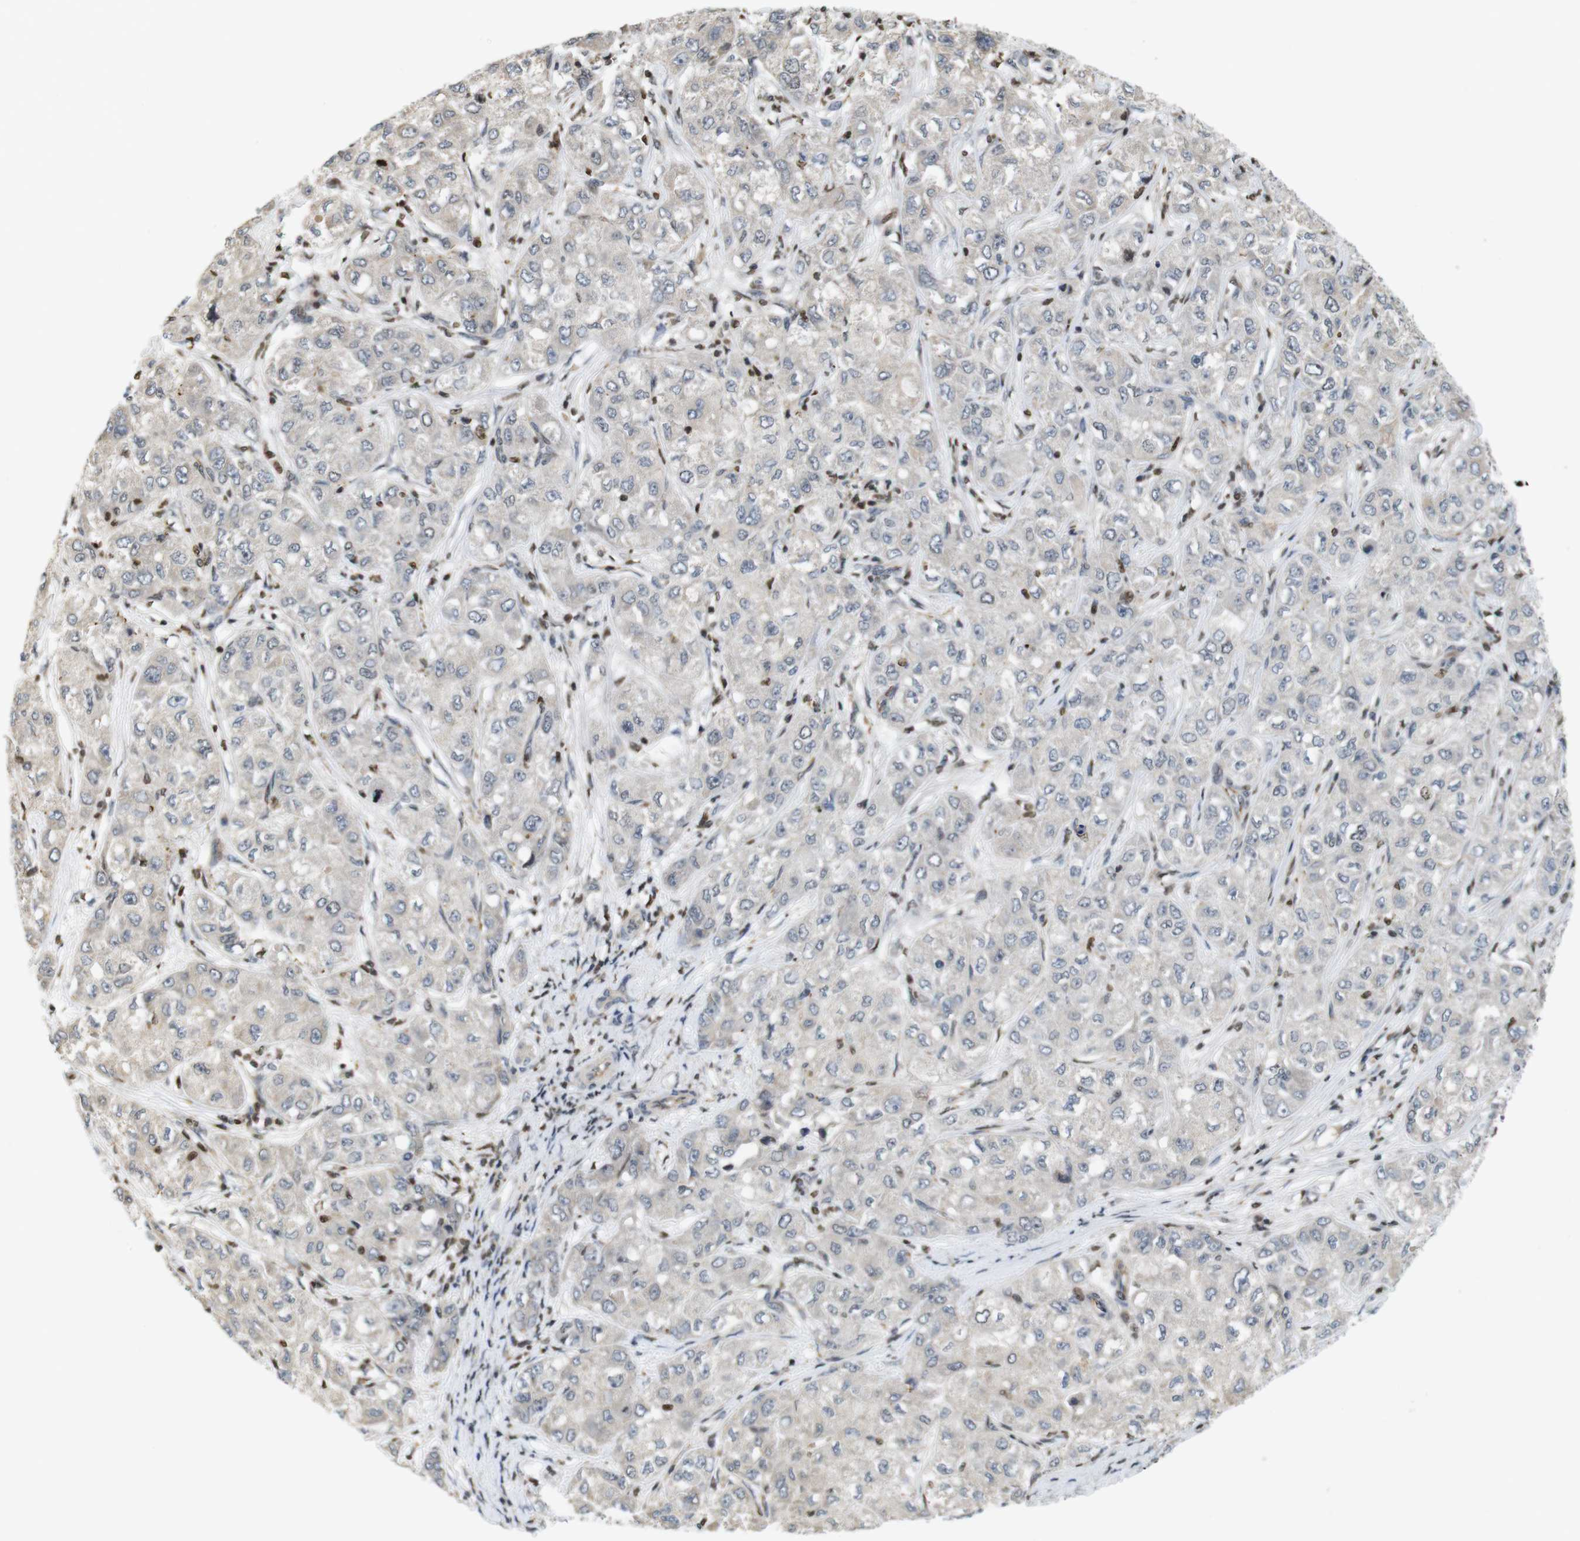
{"staining": {"intensity": "weak", "quantity": "25%-75%", "location": "cytoplasmic/membranous"}, "tissue": "liver cancer", "cell_type": "Tumor cells", "image_type": "cancer", "snomed": [{"axis": "morphology", "description": "Carcinoma, Hepatocellular, NOS"}, {"axis": "topography", "description": "Liver"}], "caption": "IHC histopathology image of human liver cancer stained for a protein (brown), which demonstrates low levels of weak cytoplasmic/membranous positivity in approximately 25%-75% of tumor cells.", "gene": "MBD1", "patient": {"sex": "male", "age": 80}}